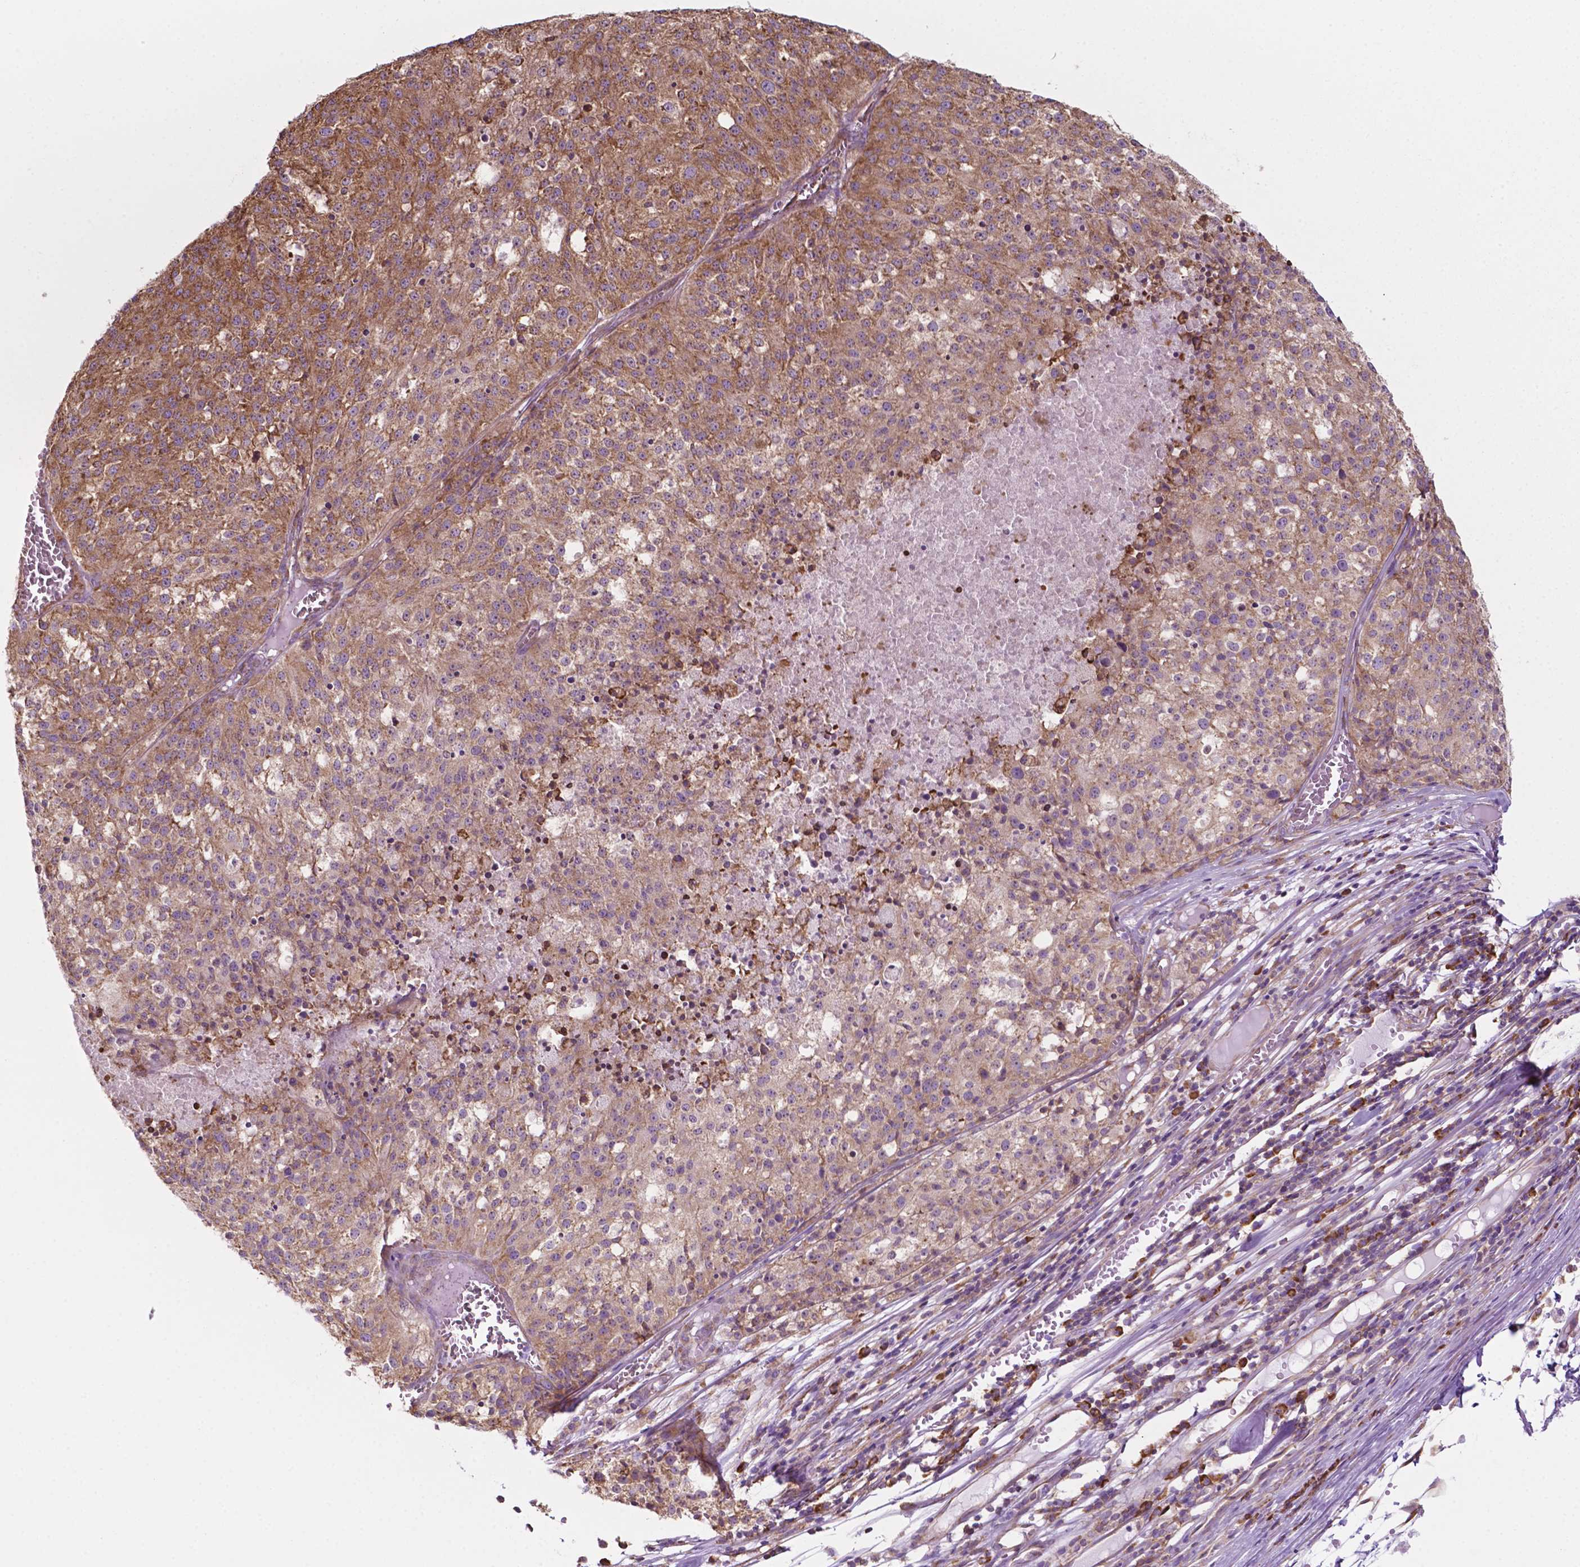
{"staining": {"intensity": "moderate", "quantity": "25%-75%", "location": "cytoplasmic/membranous"}, "tissue": "melanoma", "cell_type": "Tumor cells", "image_type": "cancer", "snomed": [{"axis": "morphology", "description": "Malignant melanoma, Metastatic site"}, {"axis": "topography", "description": "Lymph node"}], "caption": "Immunohistochemical staining of melanoma demonstrates medium levels of moderate cytoplasmic/membranous protein staining in approximately 25%-75% of tumor cells.", "gene": "RPL29", "patient": {"sex": "female", "age": 64}}